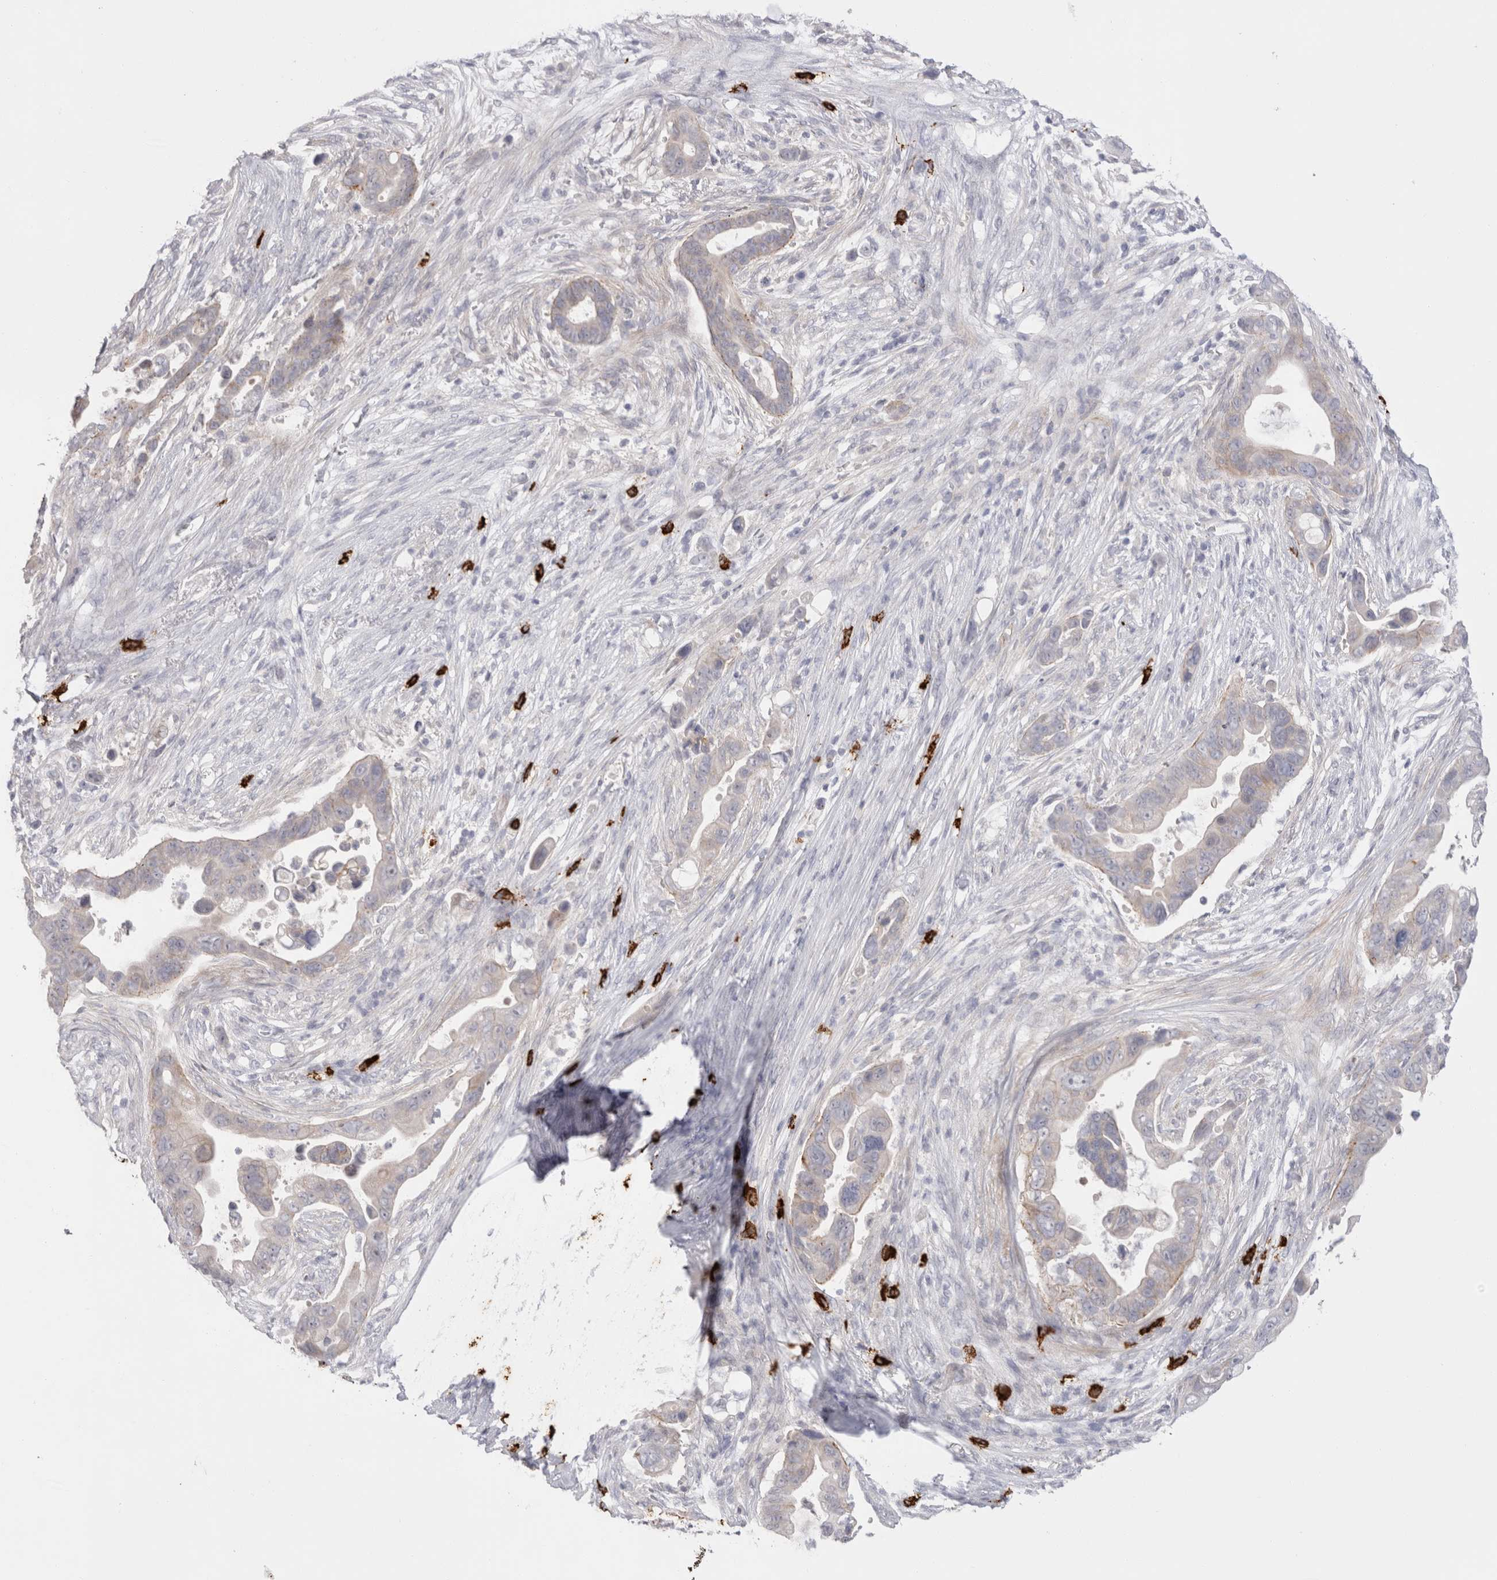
{"staining": {"intensity": "weak", "quantity": "<25%", "location": "cytoplasmic/membranous"}, "tissue": "pancreatic cancer", "cell_type": "Tumor cells", "image_type": "cancer", "snomed": [{"axis": "morphology", "description": "Adenocarcinoma, NOS"}, {"axis": "topography", "description": "Pancreas"}], "caption": "High magnification brightfield microscopy of pancreatic adenocarcinoma stained with DAB (brown) and counterstained with hematoxylin (blue): tumor cells show no significant staining.", "gene": "SPINK2", "patient": {"sex": "female", "age": 72}}